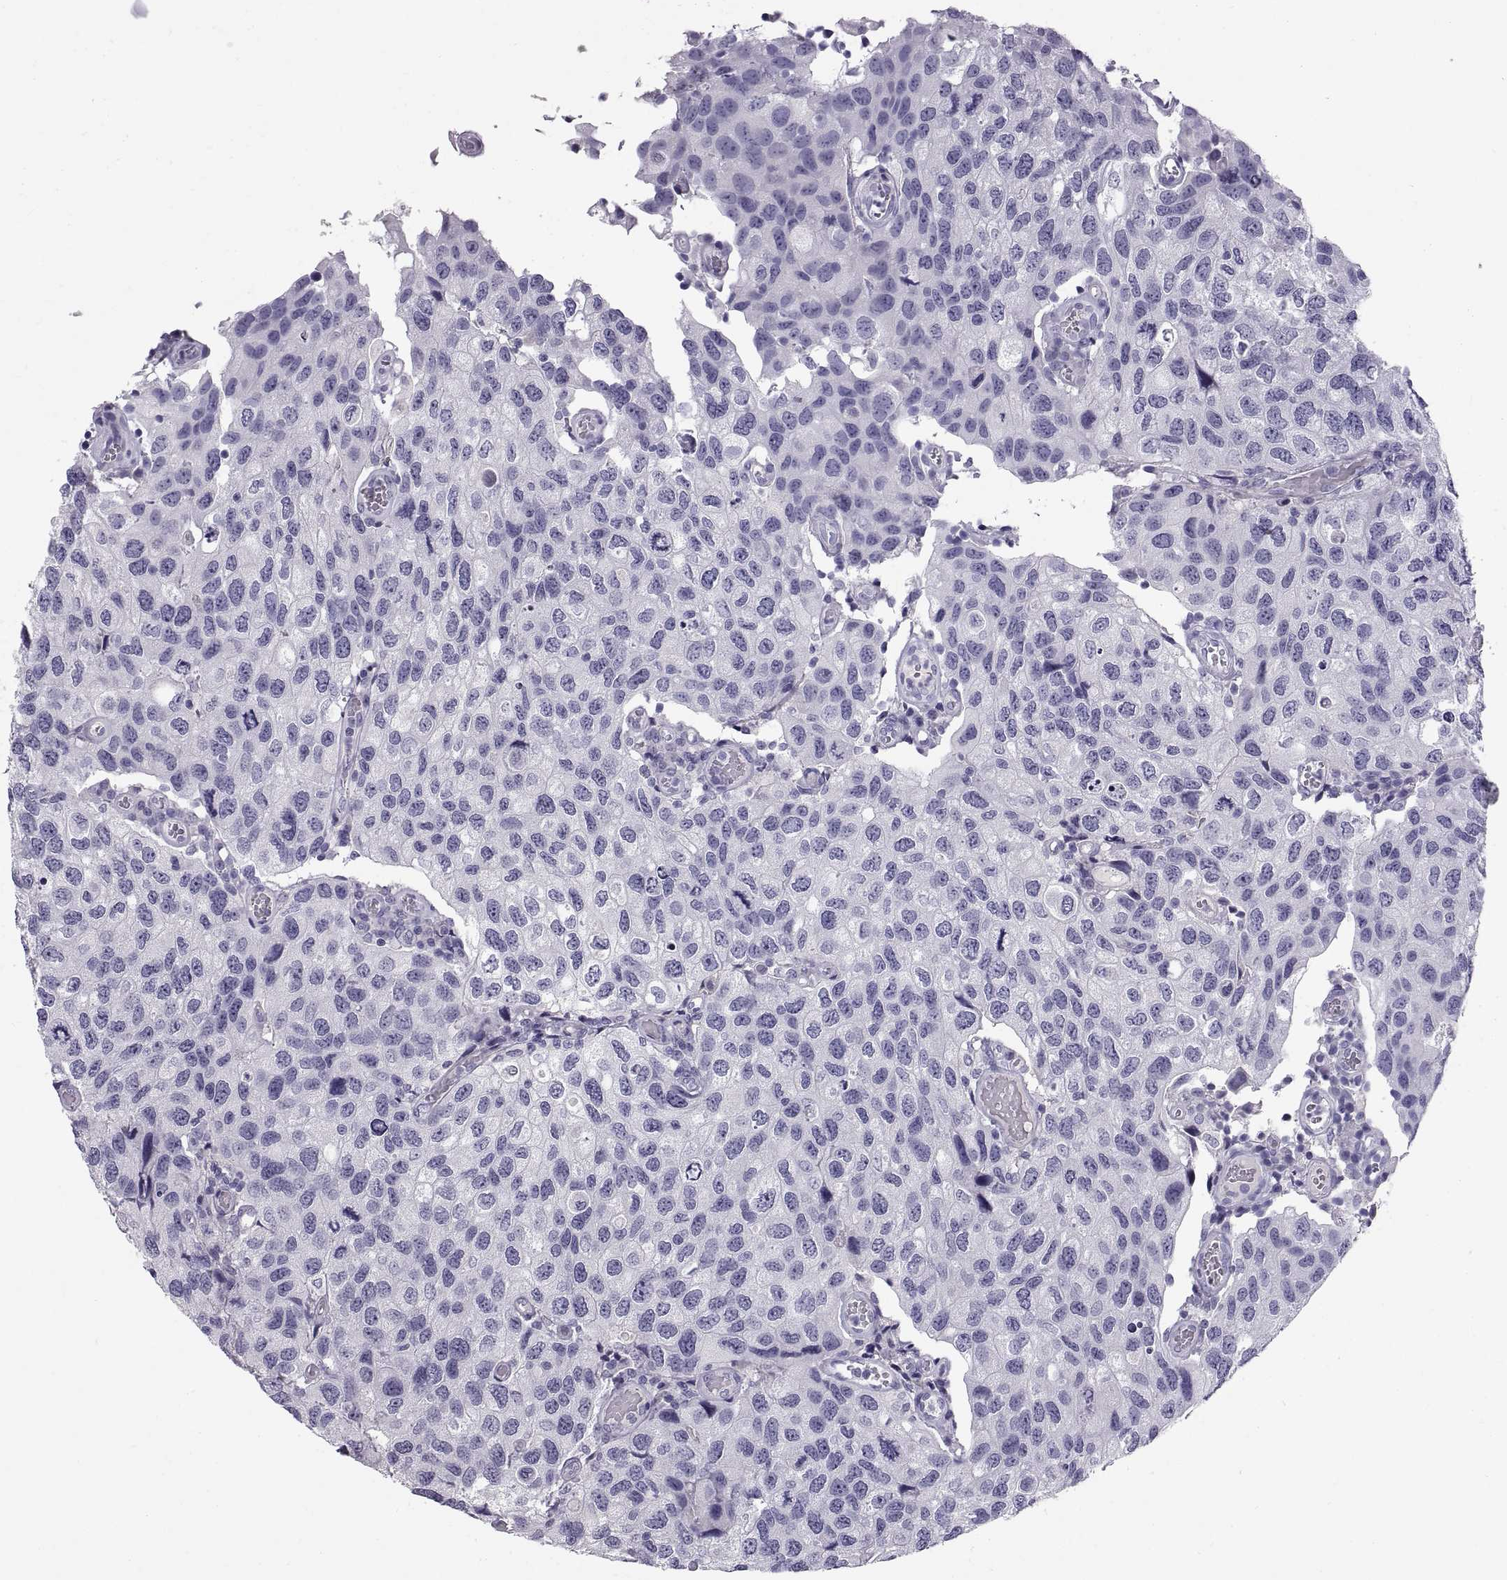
{"staining": {"intensity": "negative", "quantity": "none", "location": "none"}, "tissue": "urothelial cancer", "cell_type": "Tumor cells", "image_type": "cancer", "snomed": [{"axis": "morphology", "description": "Urothelial carcinoma, High grade"}, {"axis": "topography", "description": "Urinary bladder"}], "caption": "Immunohistochemistry of human urothelial cancer exhibits no positivity in tumor cells.", "gene": "WFDC8", "patient": {"sex": "male", "age": 79}}